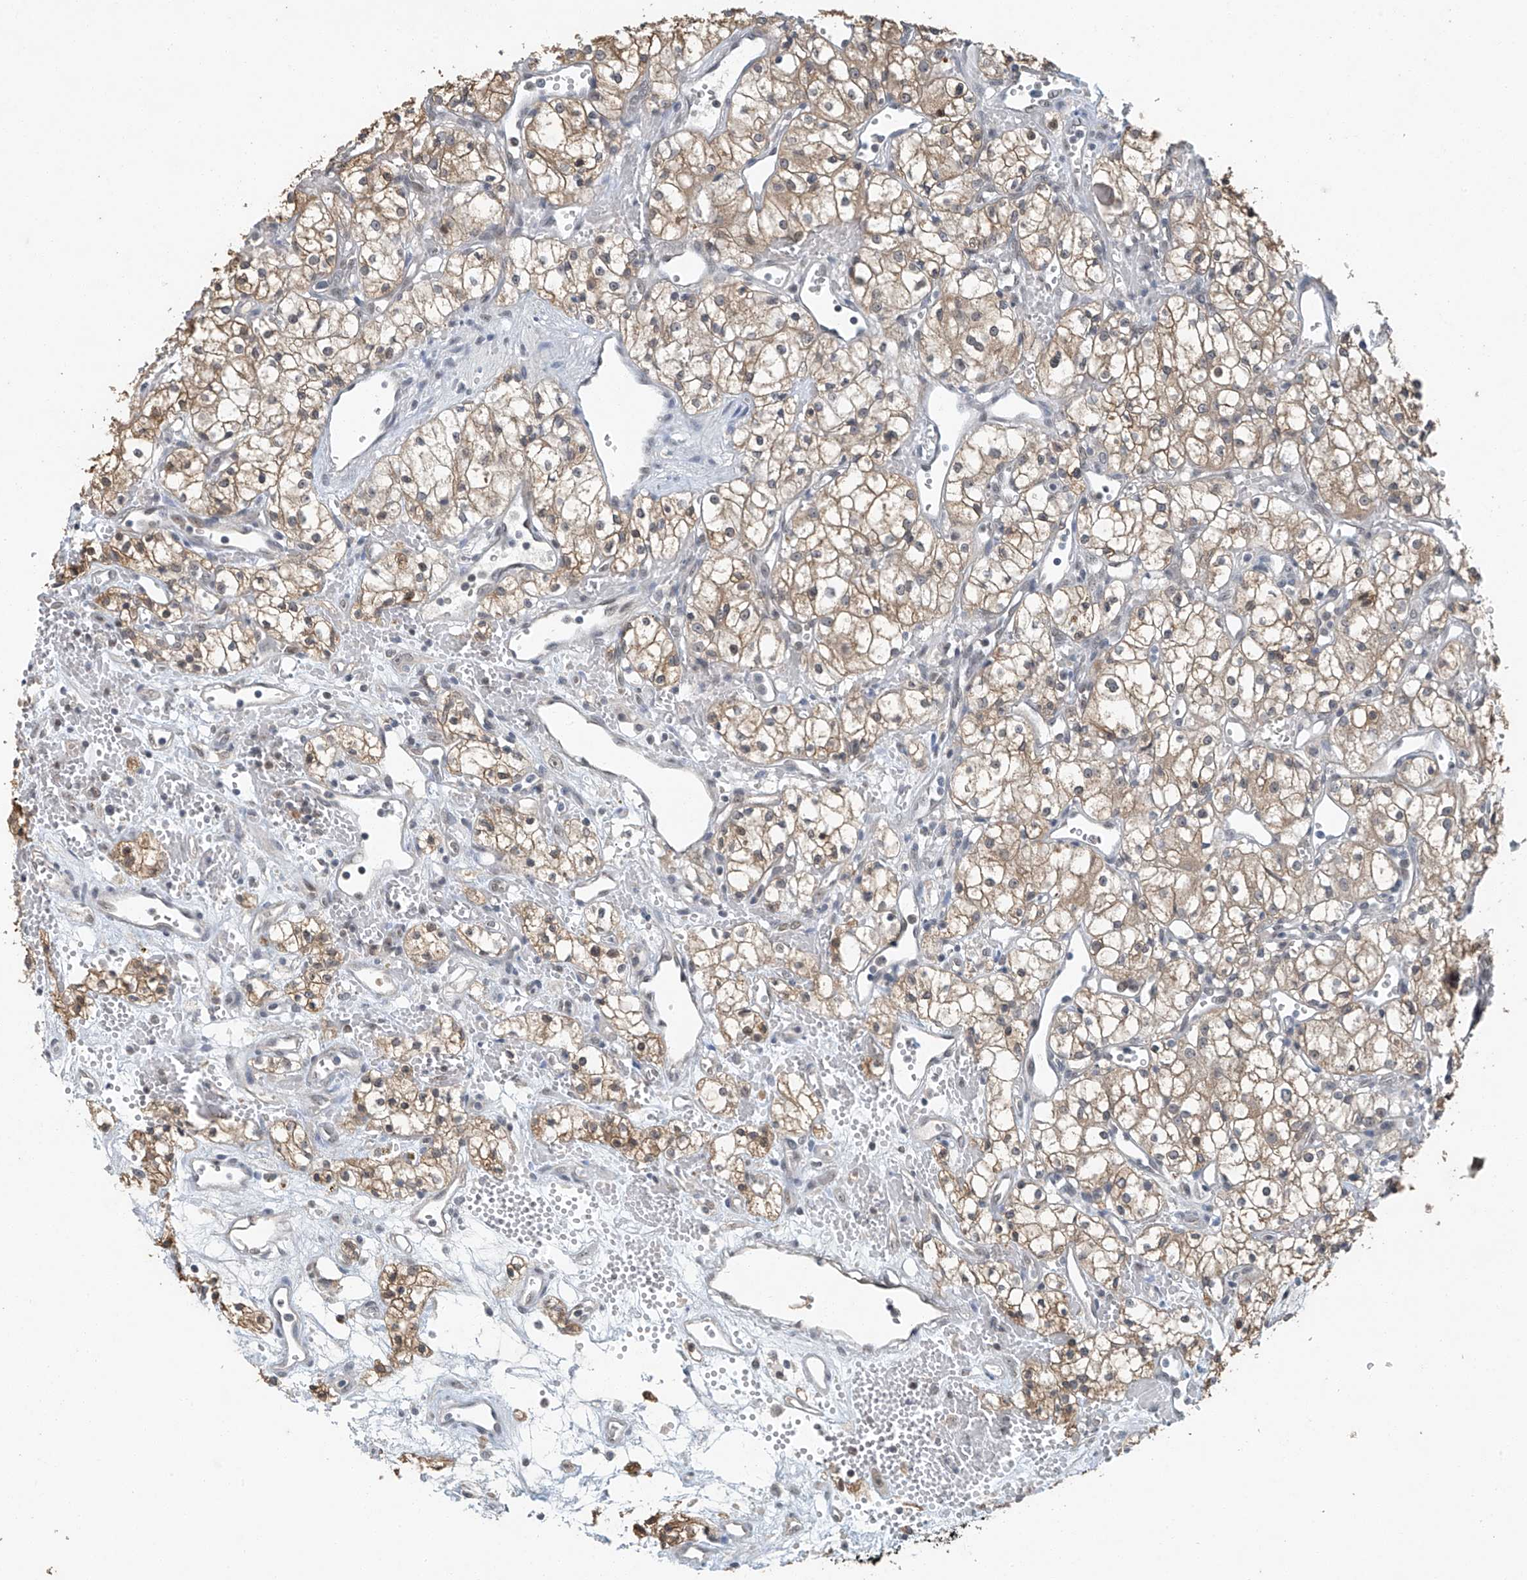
{"staining": {"intensity": "weak", "quantity": ">75%", "location": "cytoplasmic/membranous"}, "tissue": "renal cancer", "cell_type": "Tumor cells", "image_type": "cancer", "snomed": [{"axis": "morphology", "description": "Adenocarcinoma, NOS"}, {"axis": "topography", "description": "Kidney"}], "caption": "Immunohistochemical staining of renal adenocarcinoma demonstrates low levels of weak cytoplasmic/membranous expression in approximately >75% of tumor cells.", "gene": "TAF8", "patient": {"sex": "male", "age": 59}}